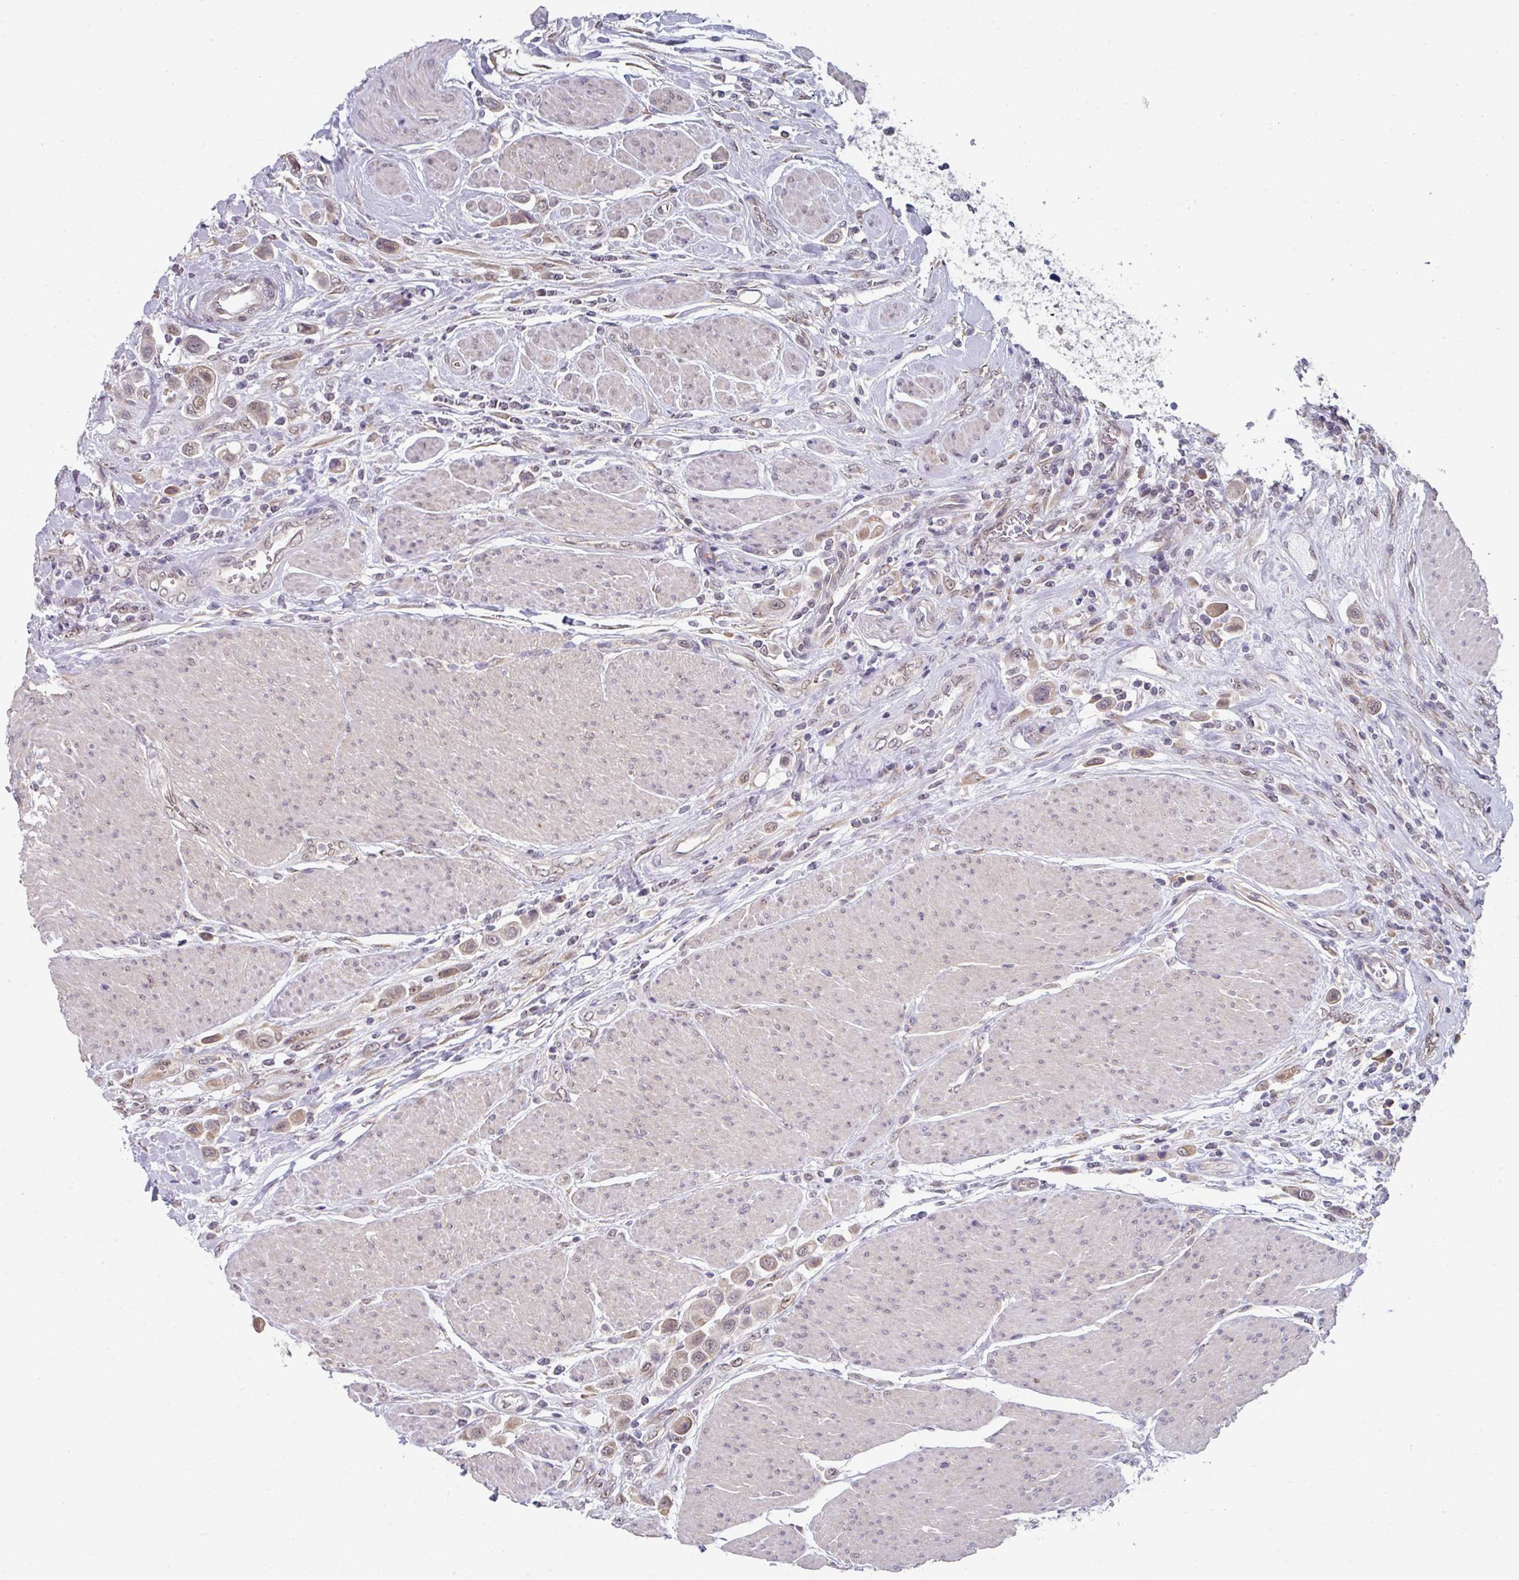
{"staining": {"intensity": "weak", "quantity": "25%-75%", "location": "cytoplasmic/membranous,nuclear"}, "tissue": "urothelial cancer", "cell_type": "Tumor cells", "image_type": "cancer", "snomed": [{"axis": "morphology", "description": "Urothelial carcinoma, High grade"}, {"axis": "topography", "description": "Urinary bladder"}], "caption": "This micrograph exhibits urothelial carcinoma (high-grade) stained with IHC to label a protein in brown. The cytoplasmic/membranous and nuclear of tumor cells show weak positivity for the protein. Nuclei are counter-stained blue.", "gene": "TMED5", "patient": {"sex": "male", "age": 50}}